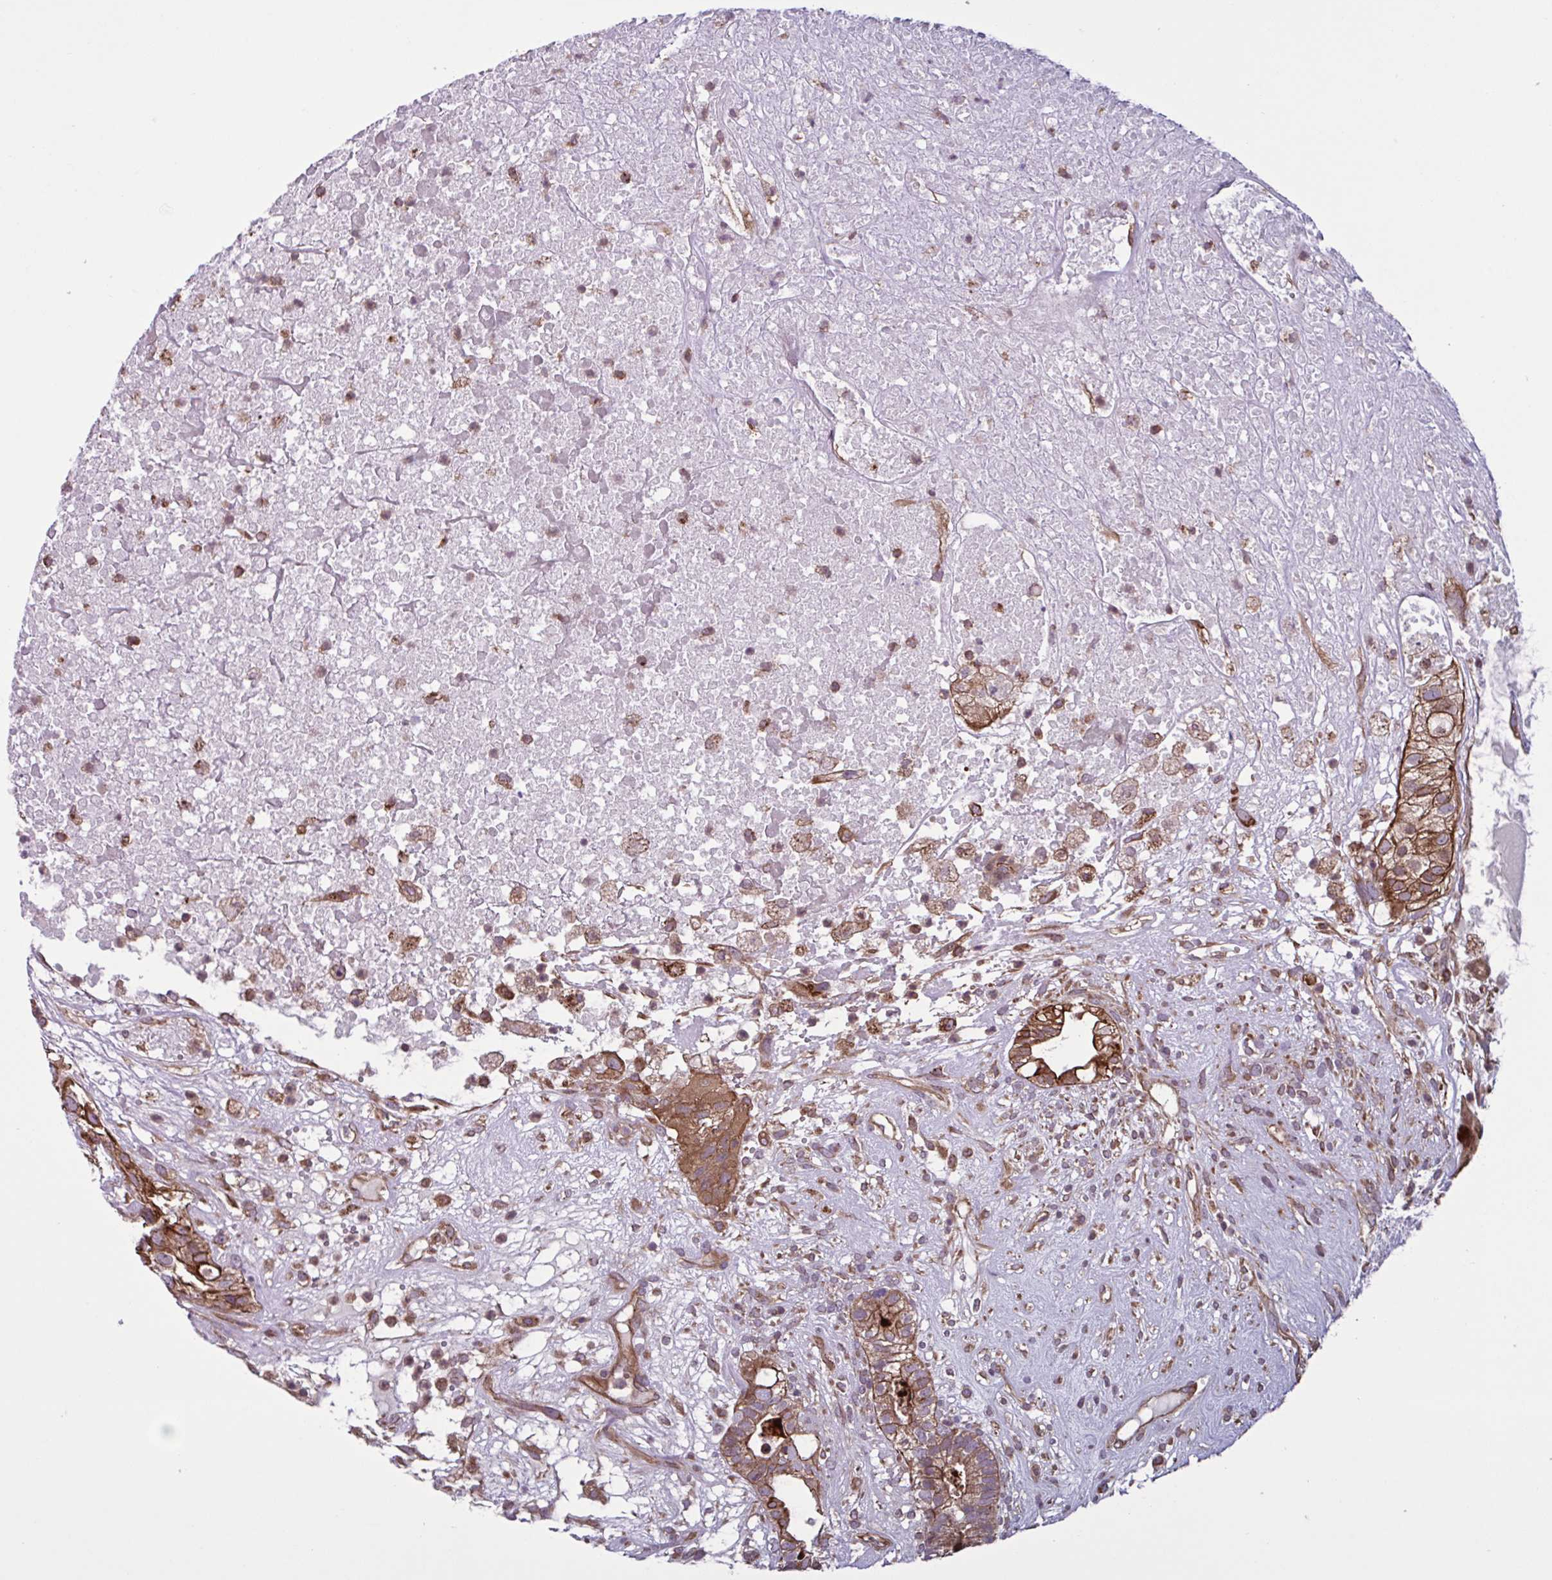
{"staining": {"intensity": "strong", "quantity": ">75%", "location": "cytoplasmic/membranous"}, "tissue": "testis cancer", "cell_type": "Tumor cells", "image_type": "cancer", "snomed": [{"axis": "morphology", "description": "Seminoma, NOS"}, {"axis": "morphology", "description": "Carcinoma, Embryonal, NOS"}, {"axis": "topography", "description": "Testis"}], "caption": "An immunohistochemistry image of neoplastic tissue is shown. Protein staining in brown highlights strong cytoplasmic/membranous positivity in testis cancer within tumor cells.", "gene": "GLTP", "patient": {"sex": "male", "age": 41}}